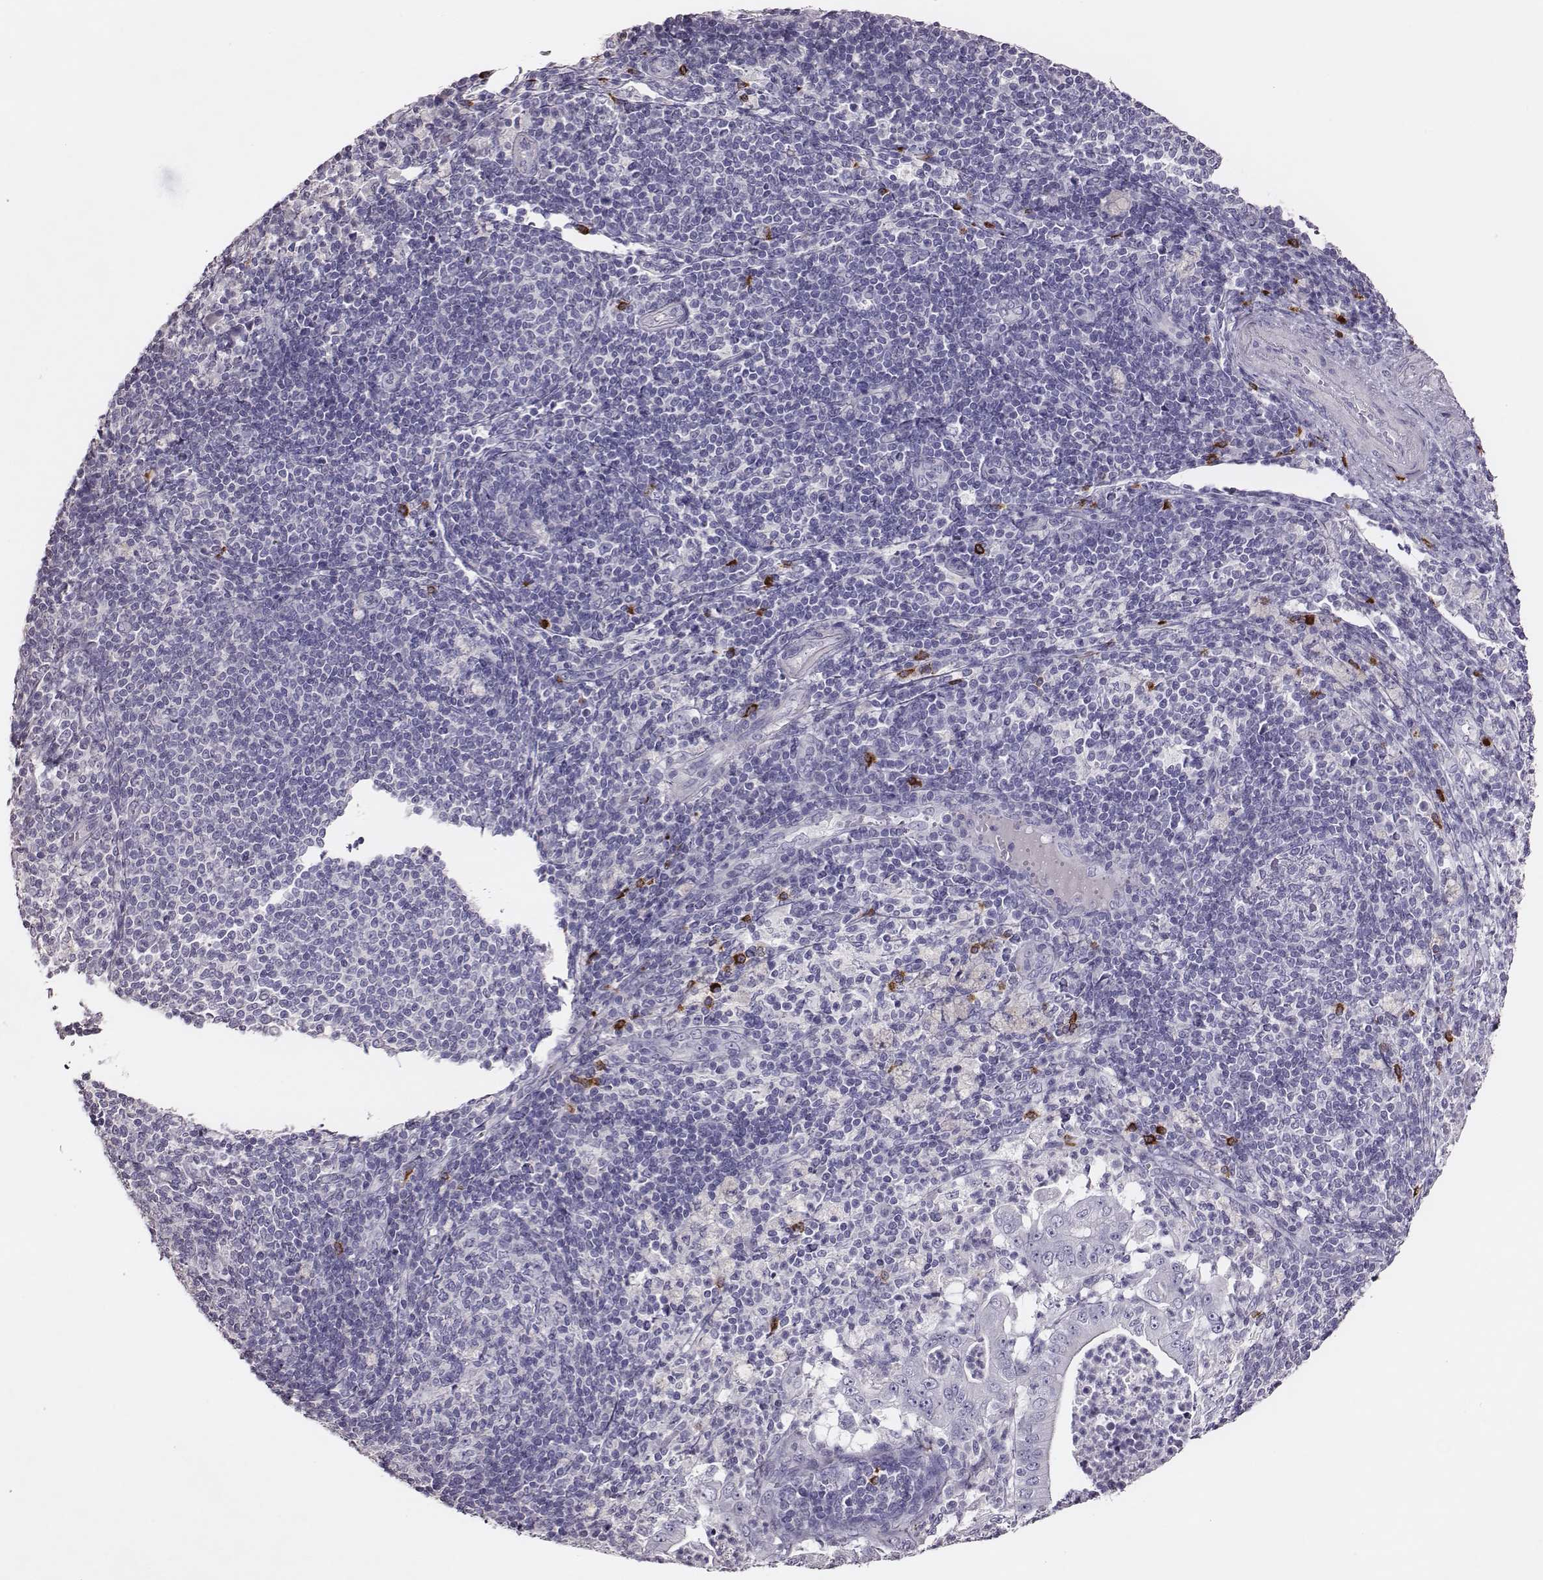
{"staining": {"intensity": "negative", "quantity": "none", "location": "none"}, "tissue": "pancreatic cancer", "cell_type": "Tumor cells", "image_type": "cancer", "snomed": [{"axis": "morphology", "description": "Adenocarcinoma, NOS"}, {"axis": "topography", "description": "Pancreas"}], "caption": "DAB immunohistochemical staining of pancreatic adenocarcinoma demonstrates no significant expression in tumor cells.", "gene": "P2RY10", "patient": {"sex": "male", "age": 71}}